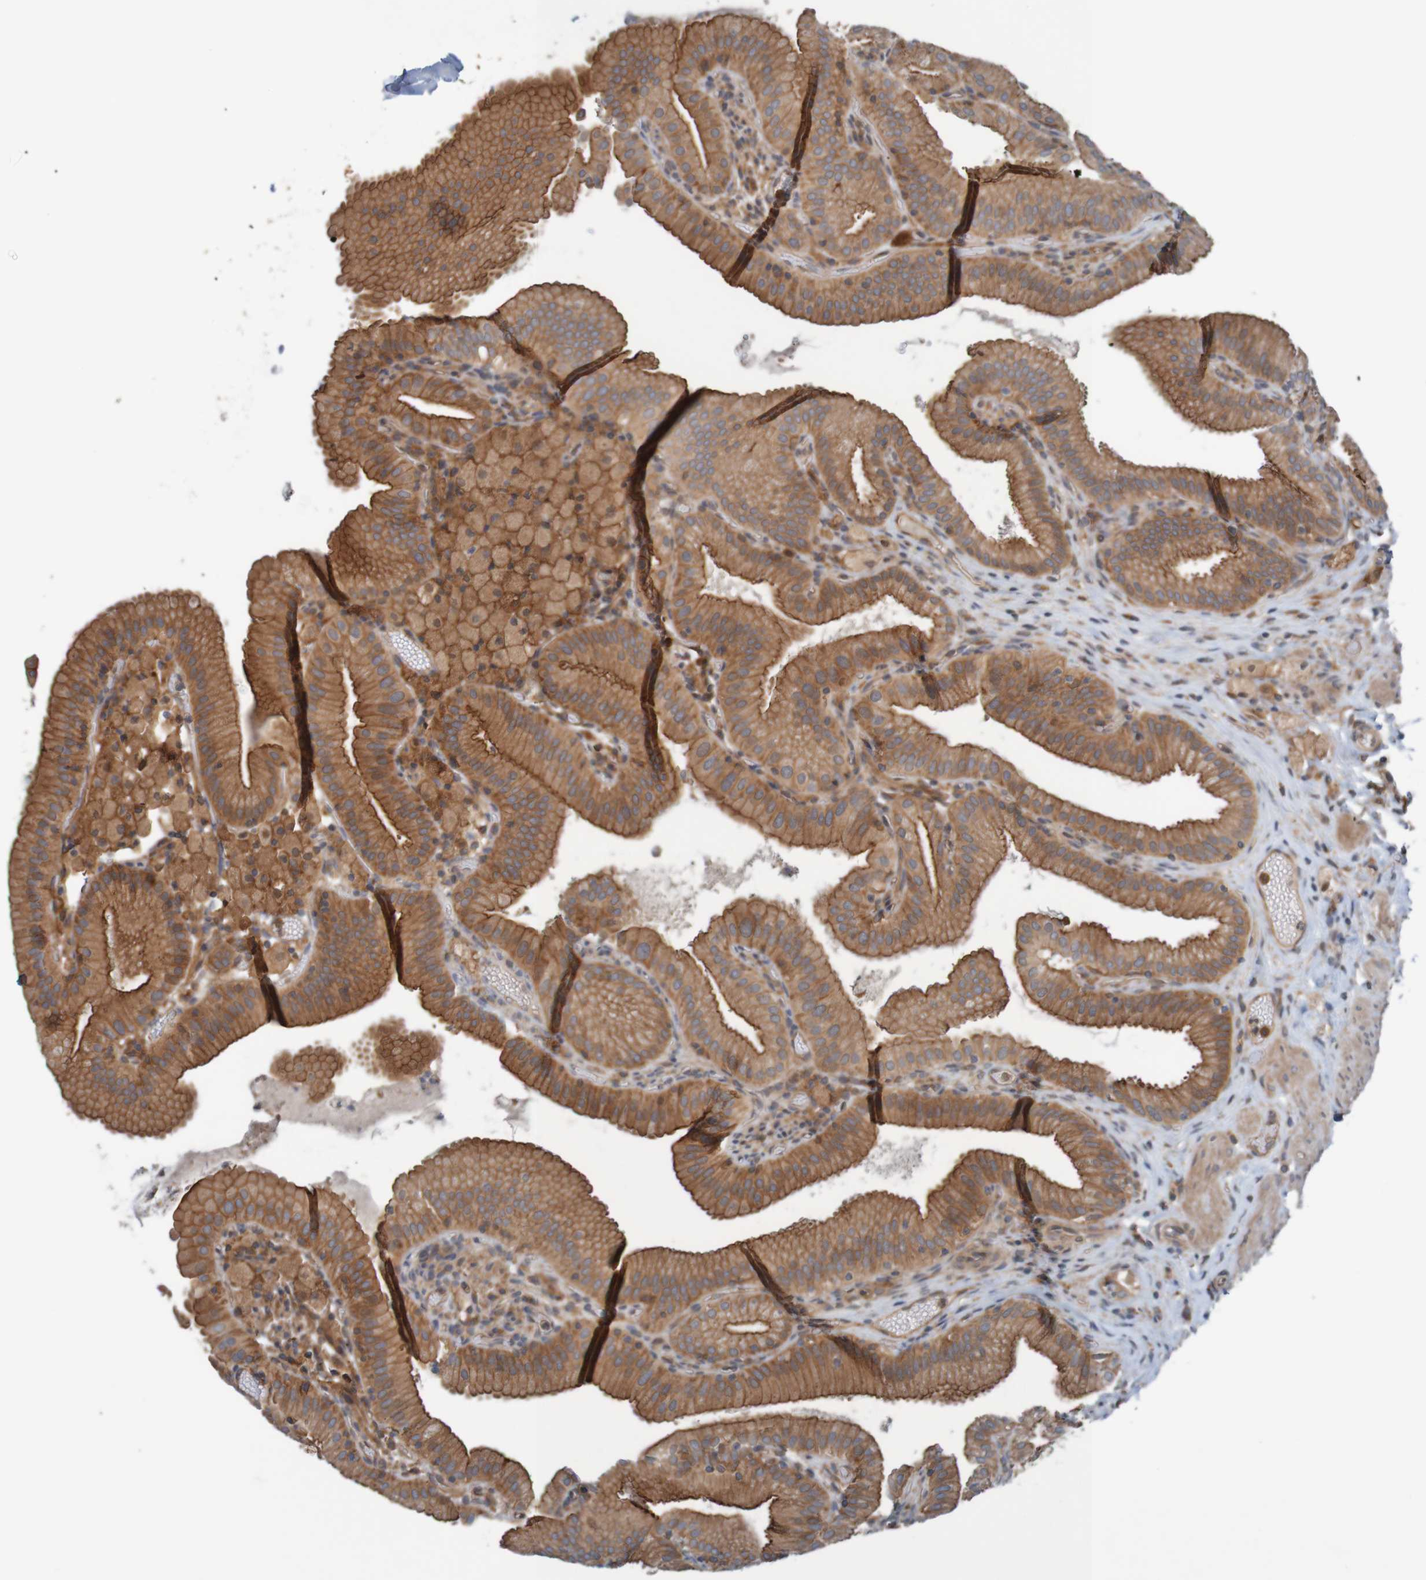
{"staining": {"intensity": "moderate", "quantity": ">75%", "location": "cytoplasmic/membranous"}, "tissue": "gallbladder", "cell_type": "Glandular cells", "image_type": "normal", "snomed": [{"axis": "morphology", "description": "Normal tissue, NOS"}, {"axis": "topography", "description": "Gallbladder"}], "caption": "Moderate cytoplasmic/membranous staining is appreciated in approximately >75% of glandular cells in normal gallbladder. Using DAB (3,3'-diaminobenzidine) (brown) and hematoxylin (blue) stains, captured at high magnification using brightfield microscopy.", "gene": "ARHGEF11", "patient": {"sex": "male", "age": 54}}